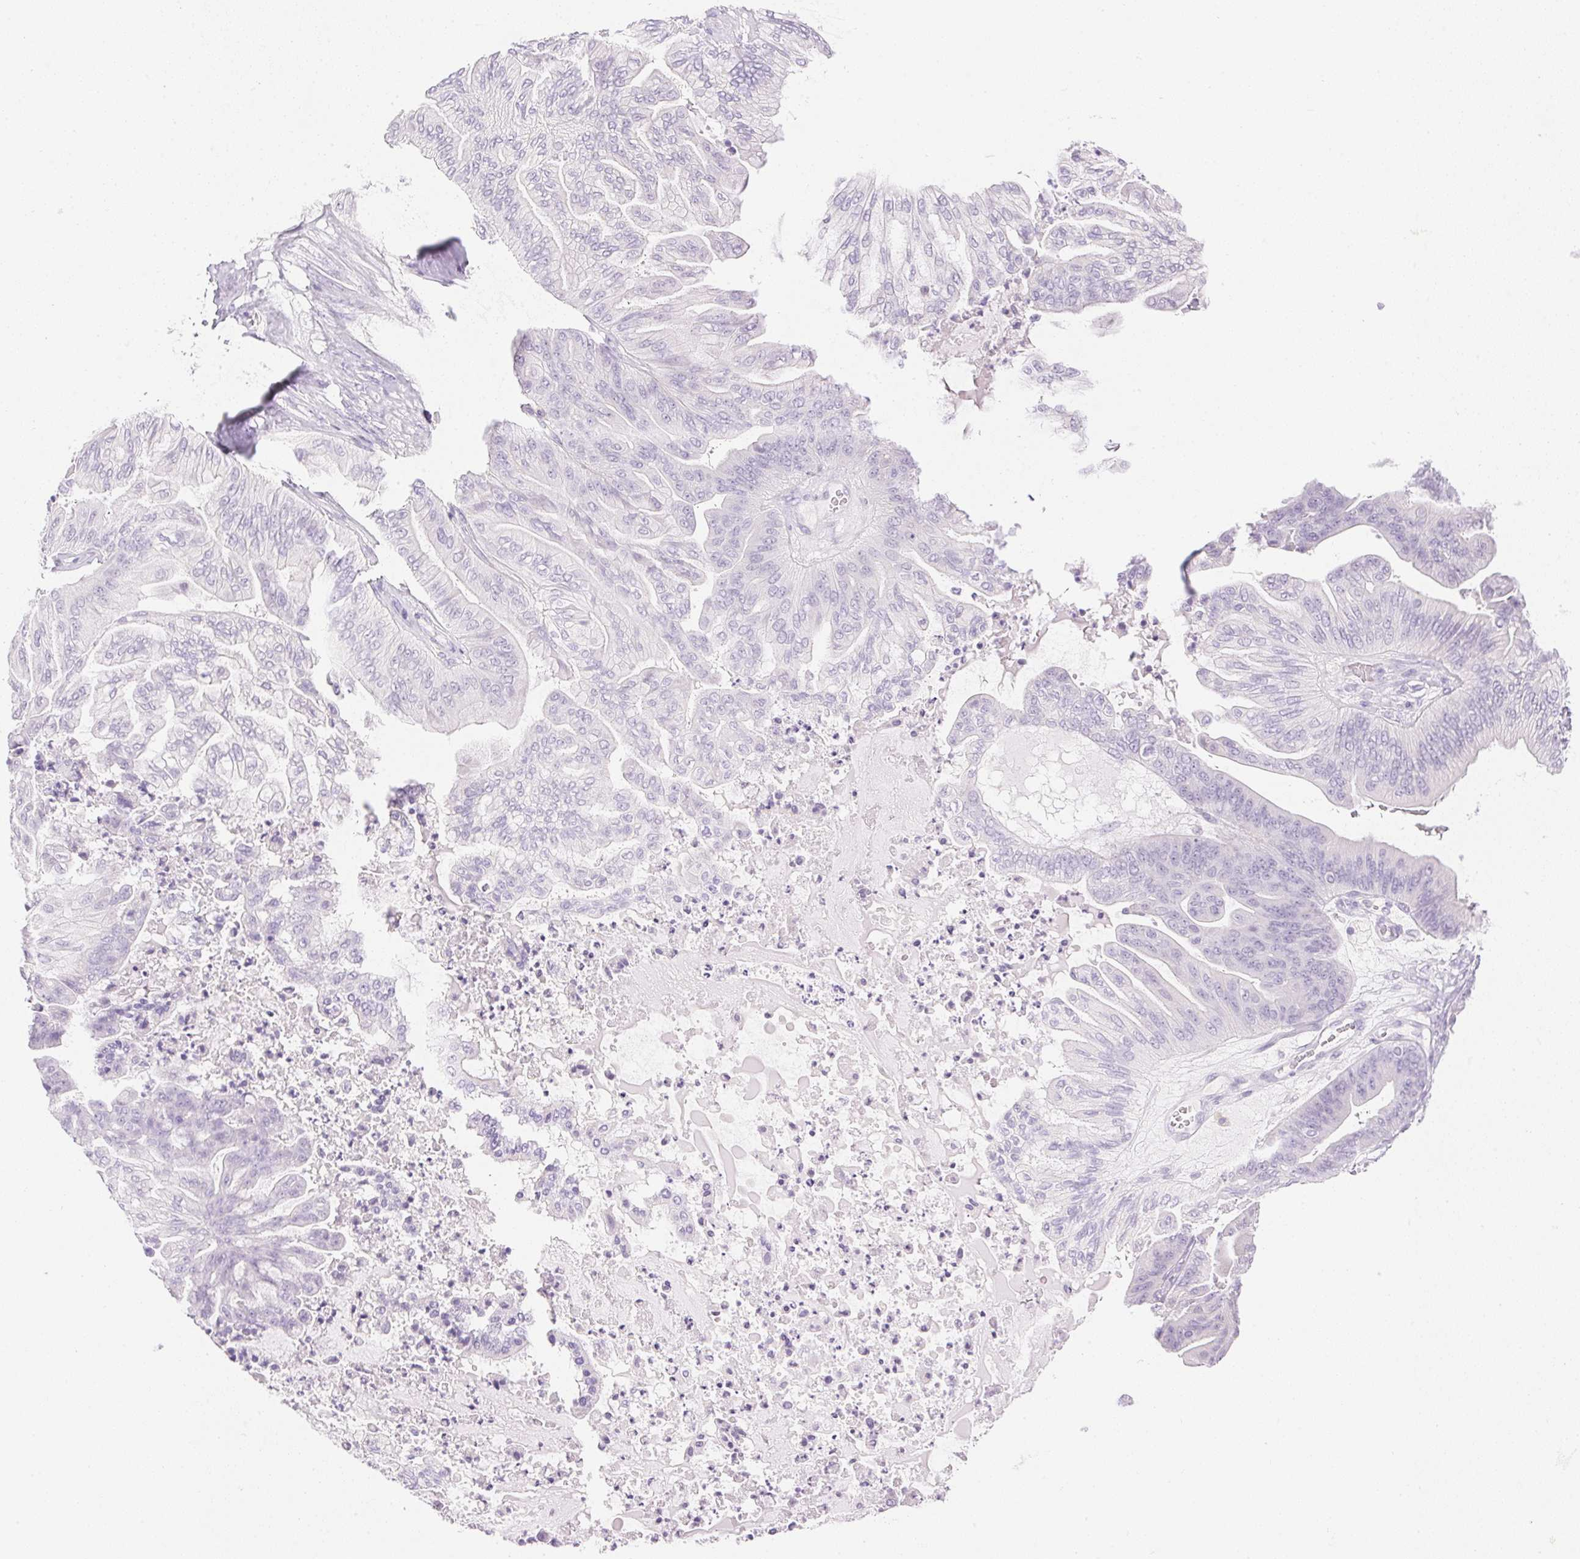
{"staining": {"intensity": "negative", "quantity": "none", "location": "none"}, "tissue": "ovarian cancer", "cell_type": "Tumor cells", "image_type": "cancer", "snomed": [{"axis": "morphology", "description": "Cystadenocarcinoma, mucinous, NOS"}, {"axis": "topography", "description": "Ovary"}], "caption": "This is an IHC histopathology image of ovarian cancer. There is no expression in tumor cells.", "gene": "ATP6V1G3", "patient": {"sex": "female", "age": 67}}